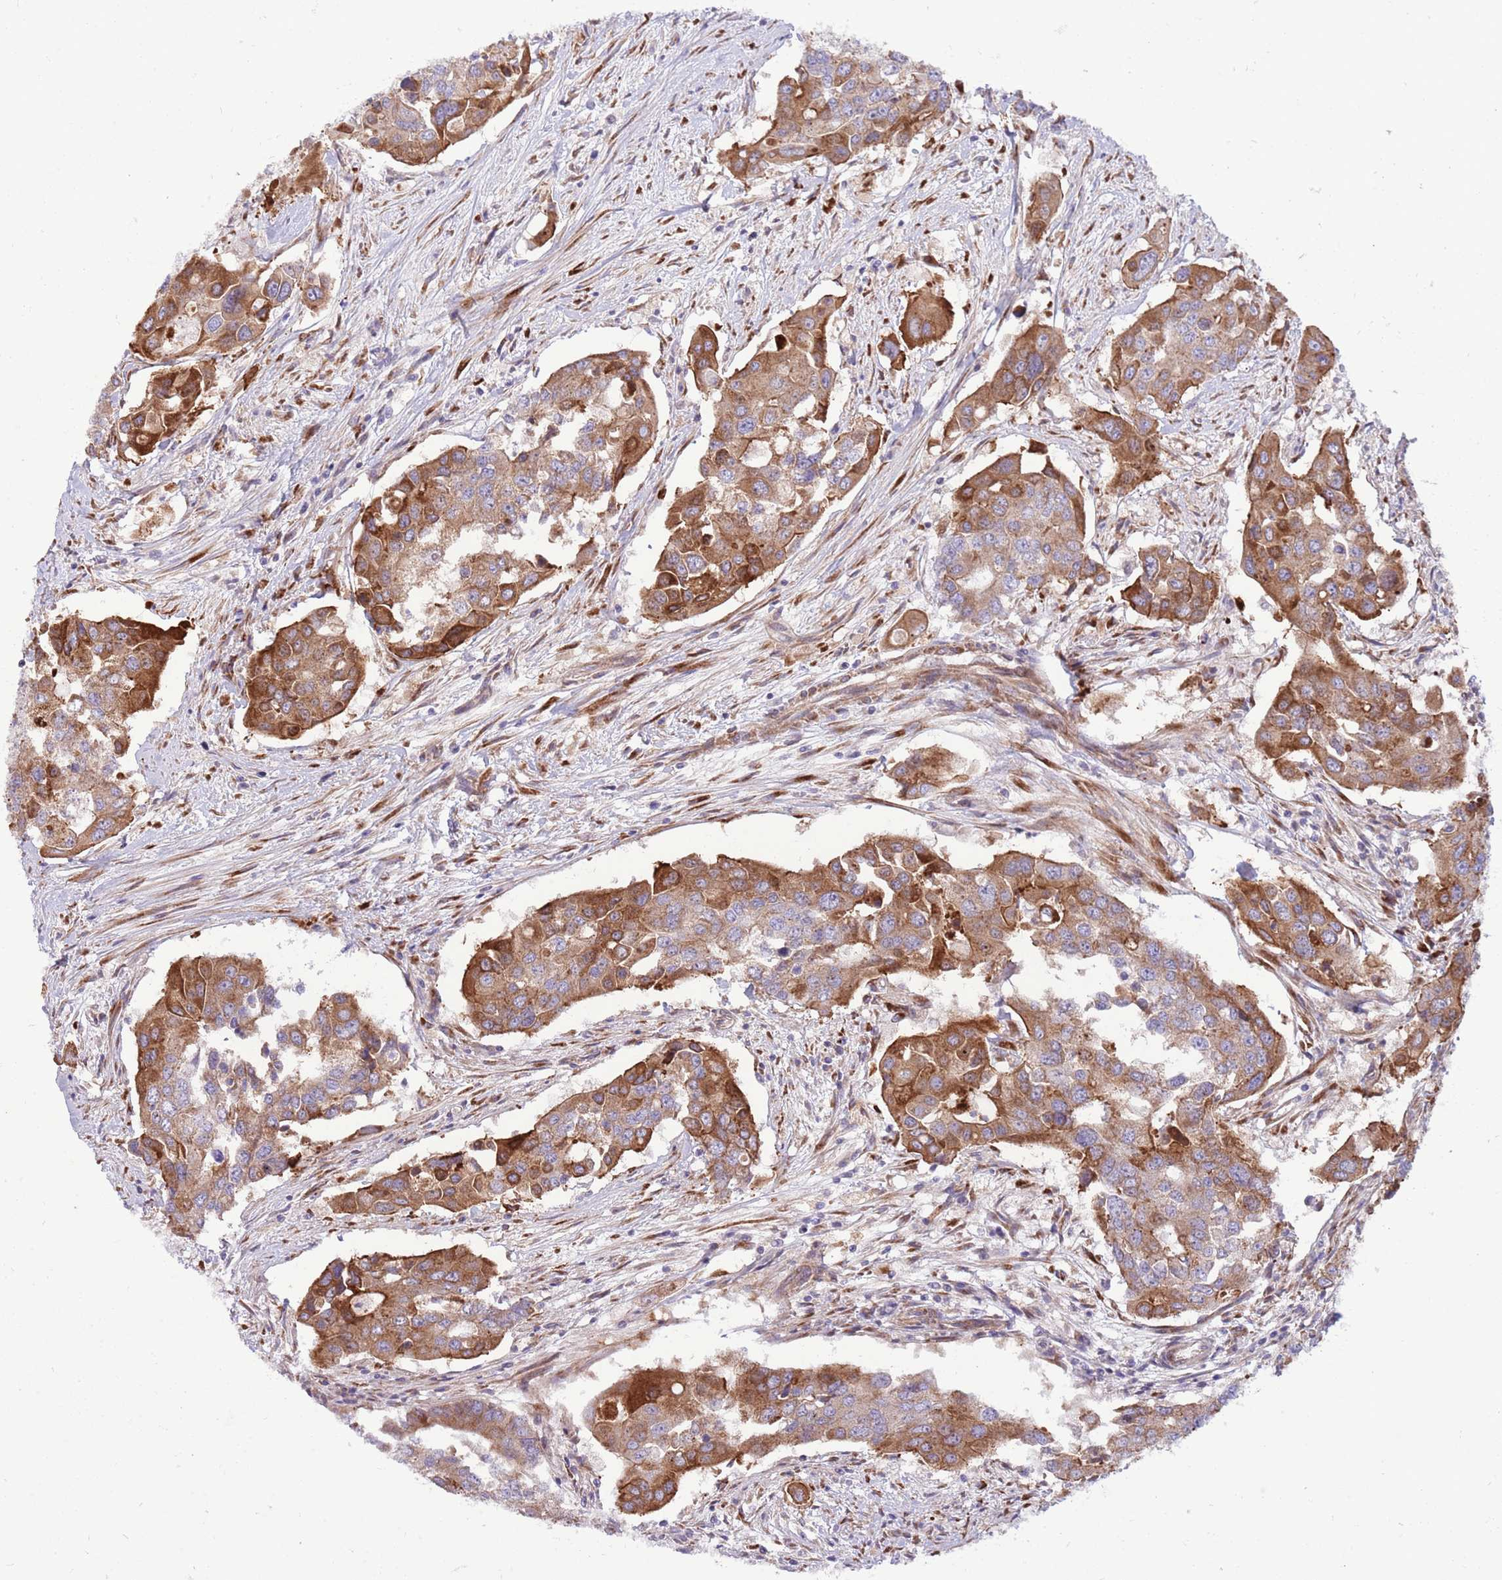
{"staining": {"intensity": "strong", "quantity": ">75%", "location": "cytoplasmic/membranous"}, "tissue": "colorectal cancer", "cell_type": "Tumor cells", "image_type": "cancer", "snomed": [{"axis": "morphology", "description": "Adenocarcinoma, NOS"}, {"axis": "topography", "description": "Colon"}], "caption": "IHC of colorectal cancer displays high levels of strong cytoplasmic/membranous positivity in approximately >75% of tumor cells.", "gene": "TOMM5", "patient": {"sex": "male", "age": 77}}